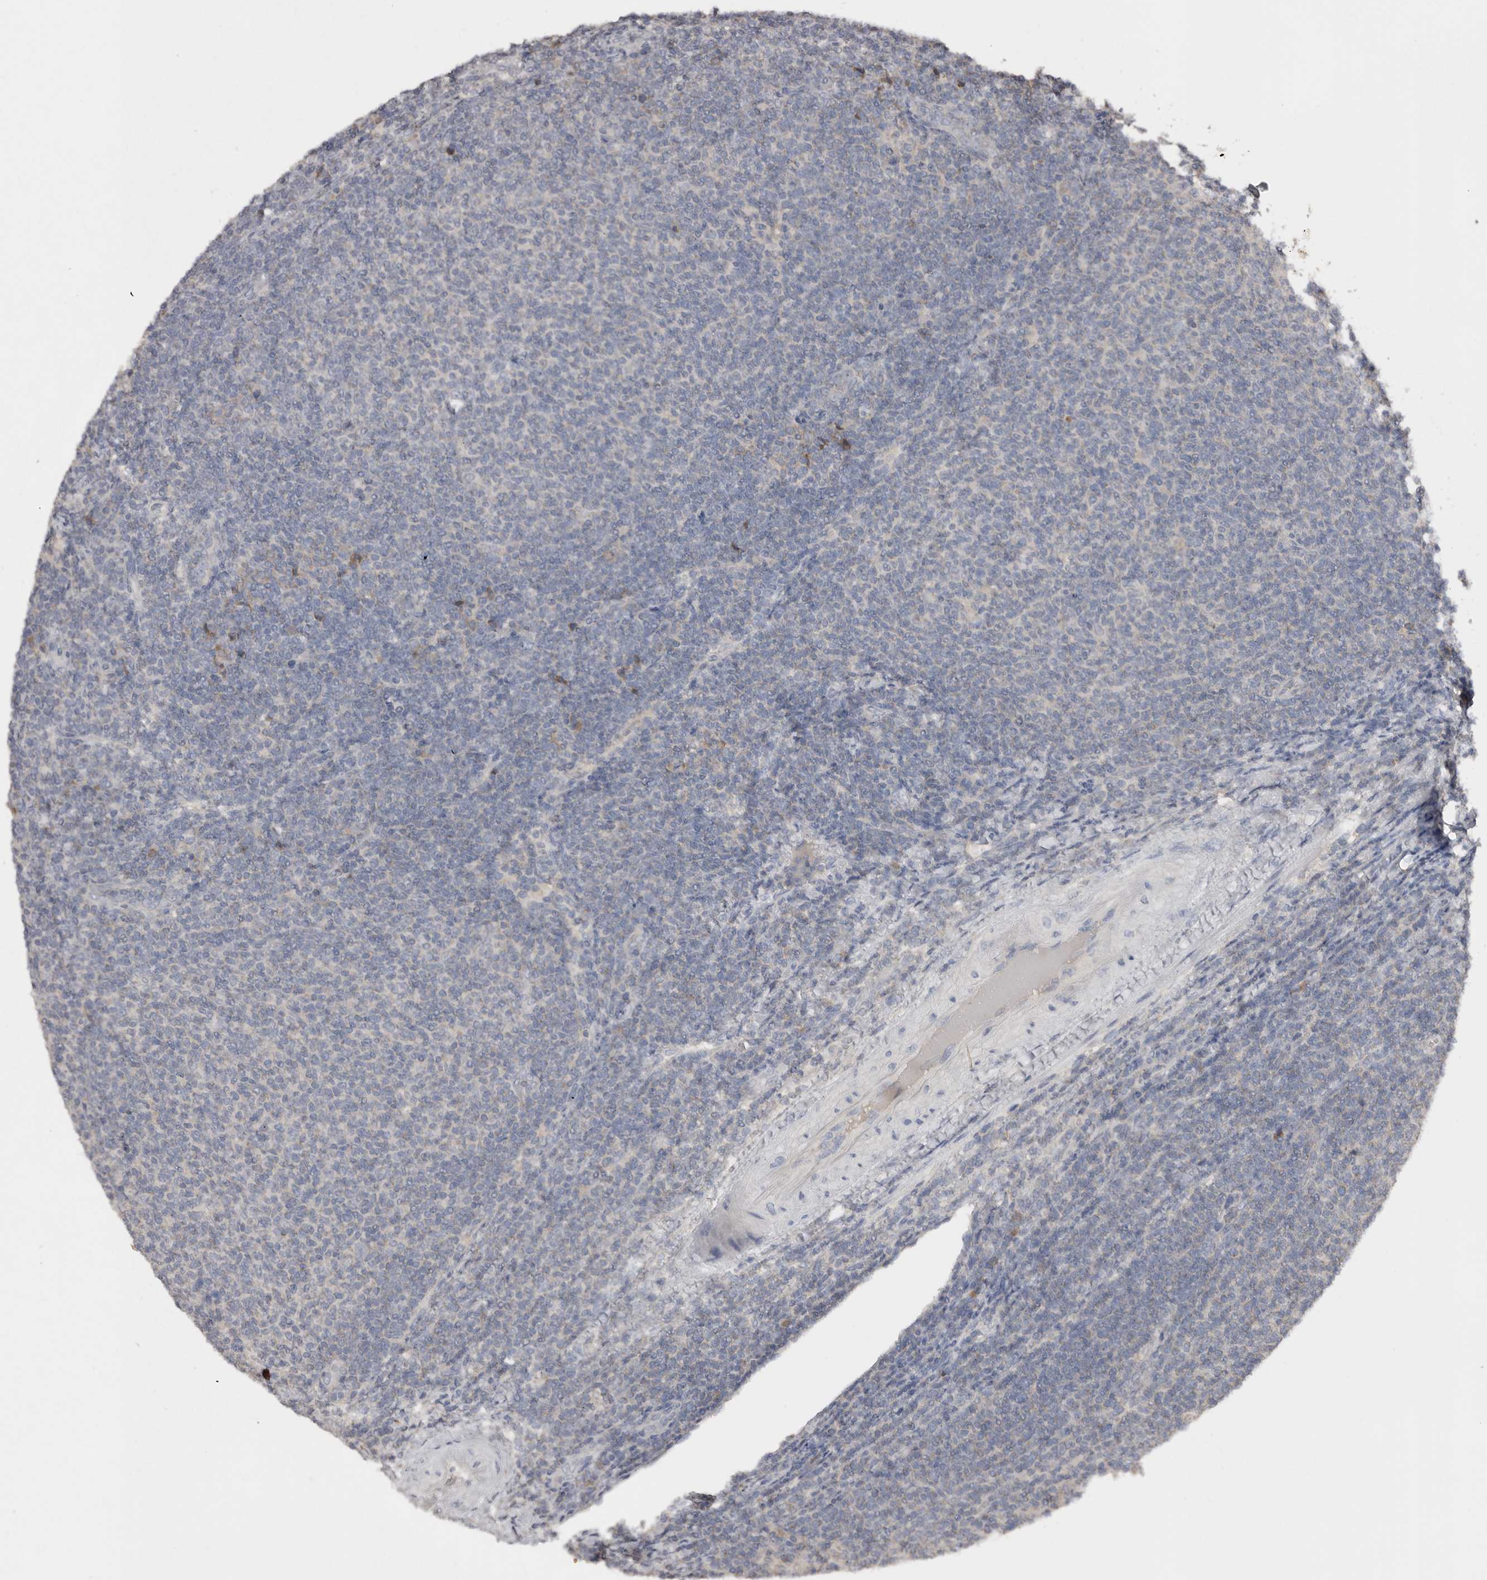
{"staining": {"intensity": "negative", "quantity": "none", "location": "none"}, "tissue": "lymphoma", "cell_type": "Tumor cells", "image_type": "cancer", "snomed": [{"axis": "morphology", "description": "Malignant lymphoma, non-Hodgkin's type, Low grade"}, {"axis": "topography", "description": "Lymph node"}], "caption": "Human malignant lymphoma, non-Hodgkin's type (low-grade) stained for a protein using IHC demonstrates no positivity in tumor cells.", "gene": "SLC39A2", "patient": {"sex": "male", "age": 66}}